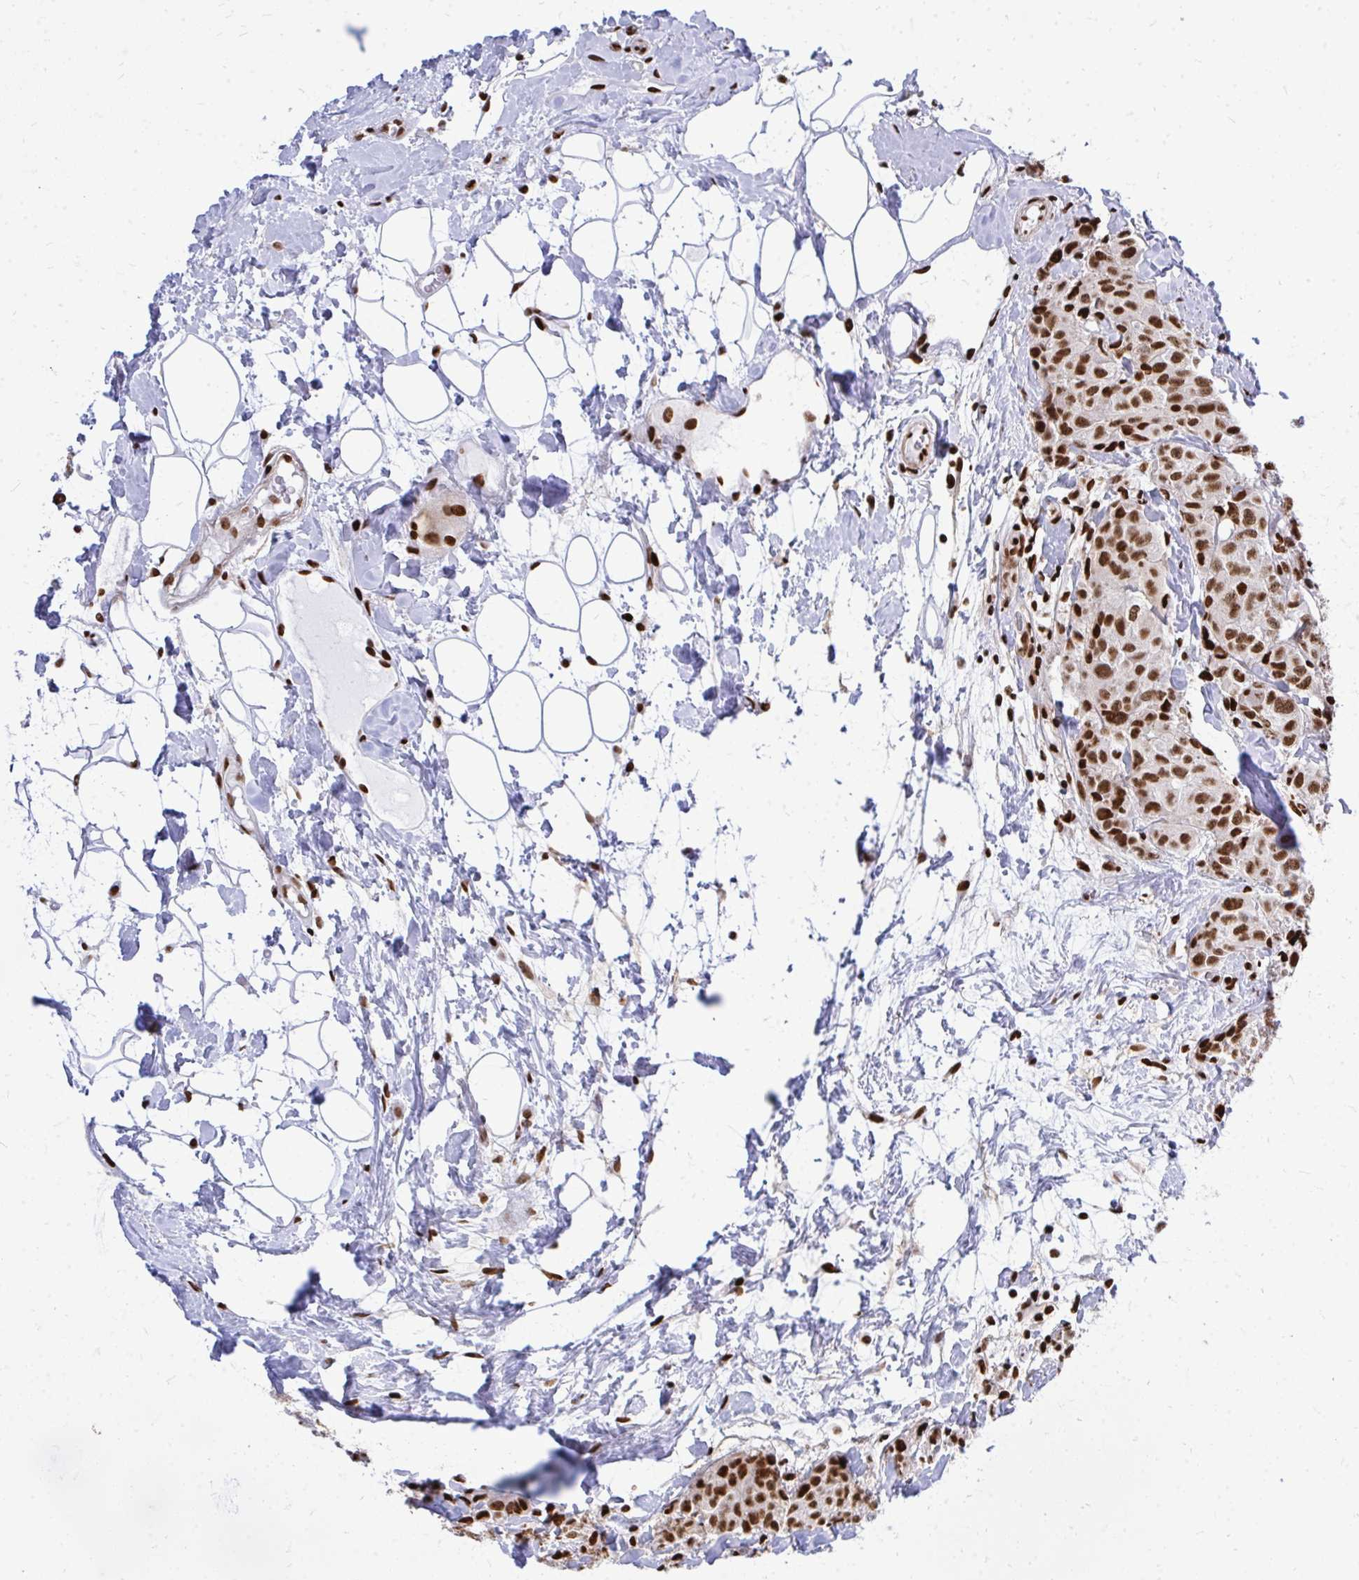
{"staining": {"intensity": "strong", "quantity": ">75%", "location": "nuclear"}, "tissue": "breast cancer", "cell_type": "Tumor cells", "image_type": "cancer", "snomed": [{"axis": "morphology", "description": "Duct carcinoma"}, {"axis": "topography", "description": "Breast"}], "caption": "Protein expression analysis of human breast cancer (invasive ductal carcinoma) reveals strong nuclear expression in about >75% of tumor cells.", "gene": "TBL1Y", "patient": {"sex": "female", "age": 43}}